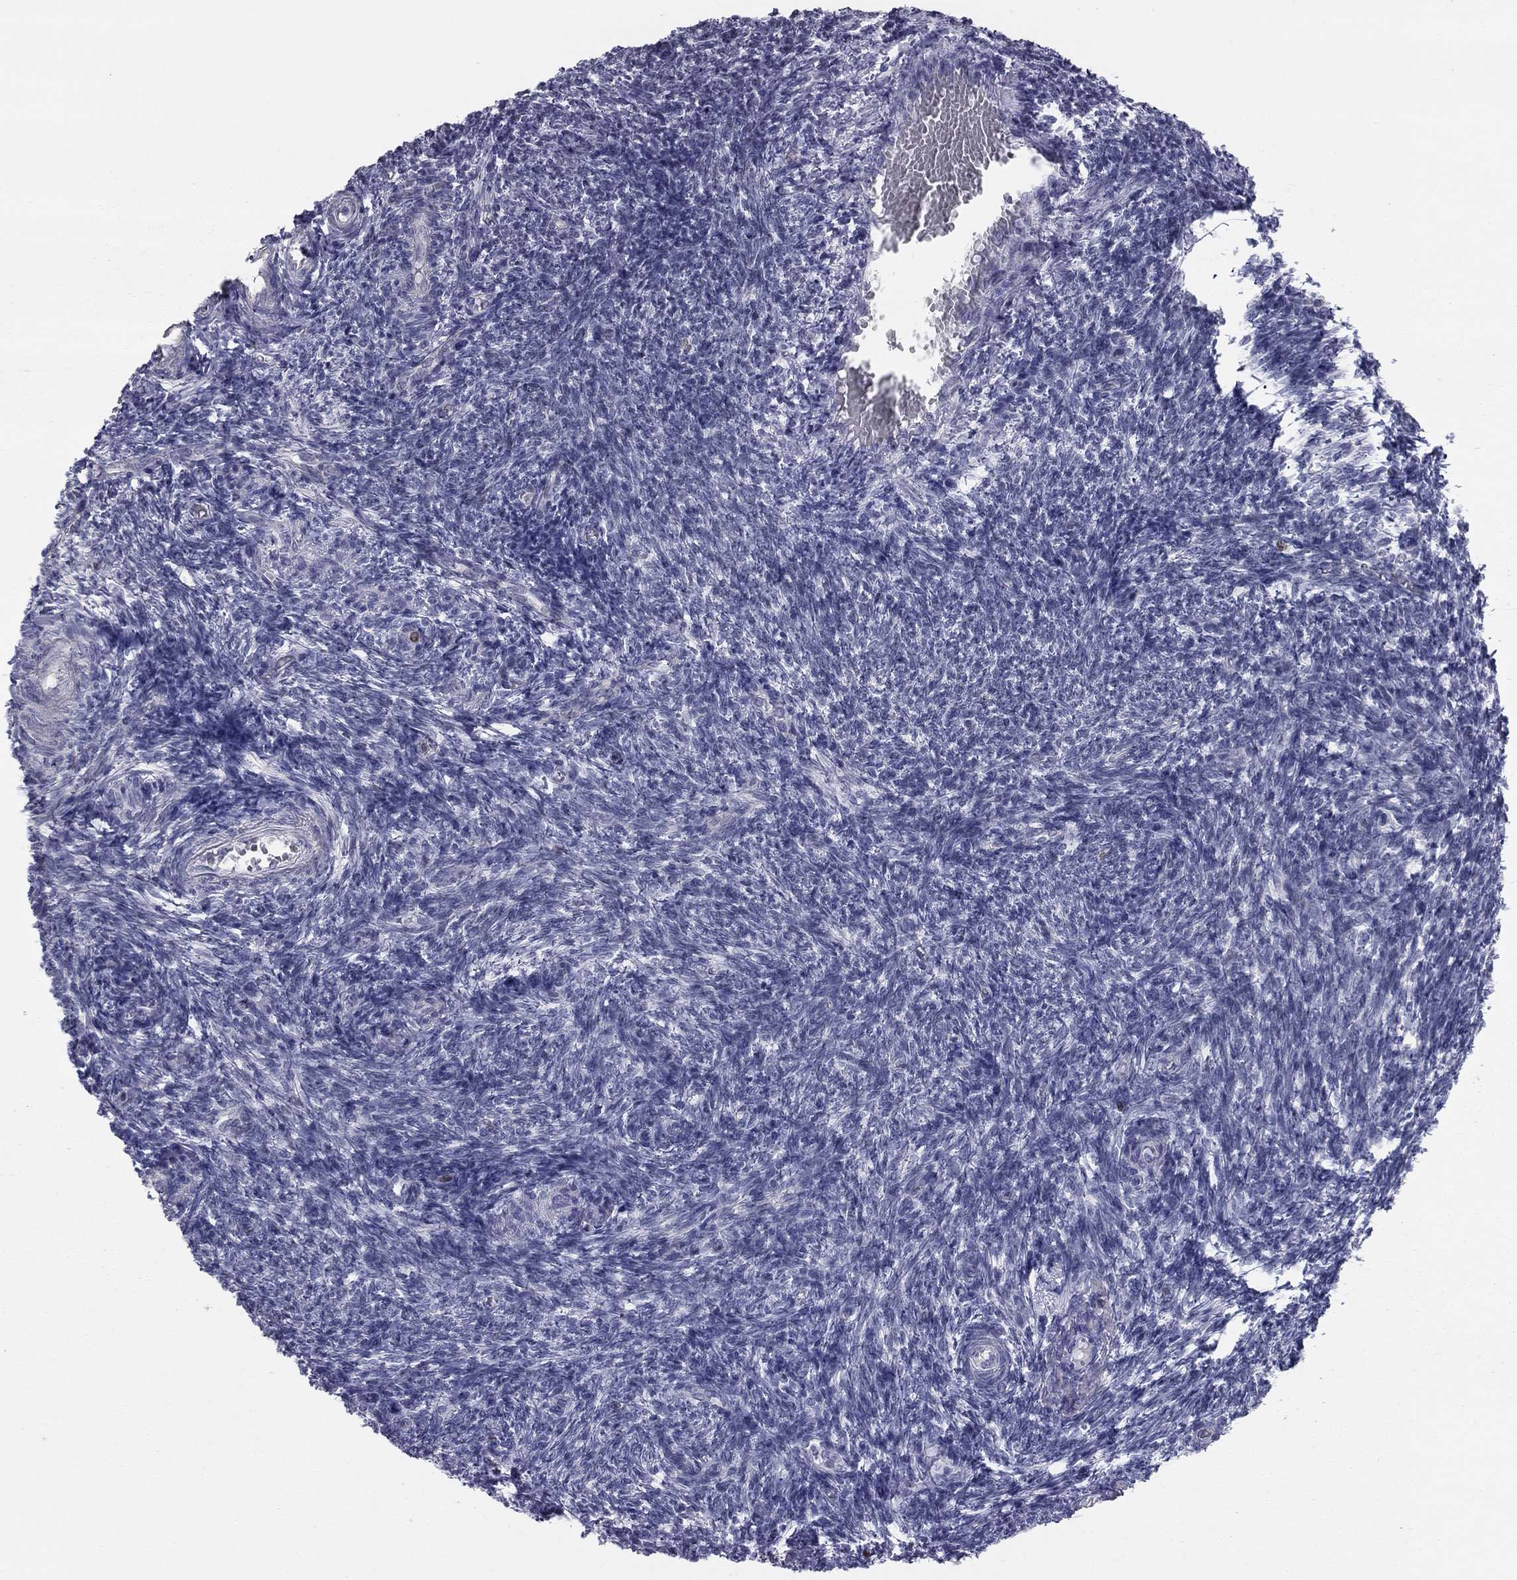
{"staining": {"intensity": "negative", "quantity": "none", "location": "none"}, "tissue": "ovary", "cell_type": "Follicle cells", "image_type": "normal", "snomed": [{"axis": "morphology", "description": "Normal tissue, NOS"}, {"axis": "topography", "description": "Ovary"}], "caption": "A histopathology image of ovary stained for a protein reveals no brown staining in follicle cells.", "gene": "ESPL1", "patient": {"sex": "female", "age": 39}}